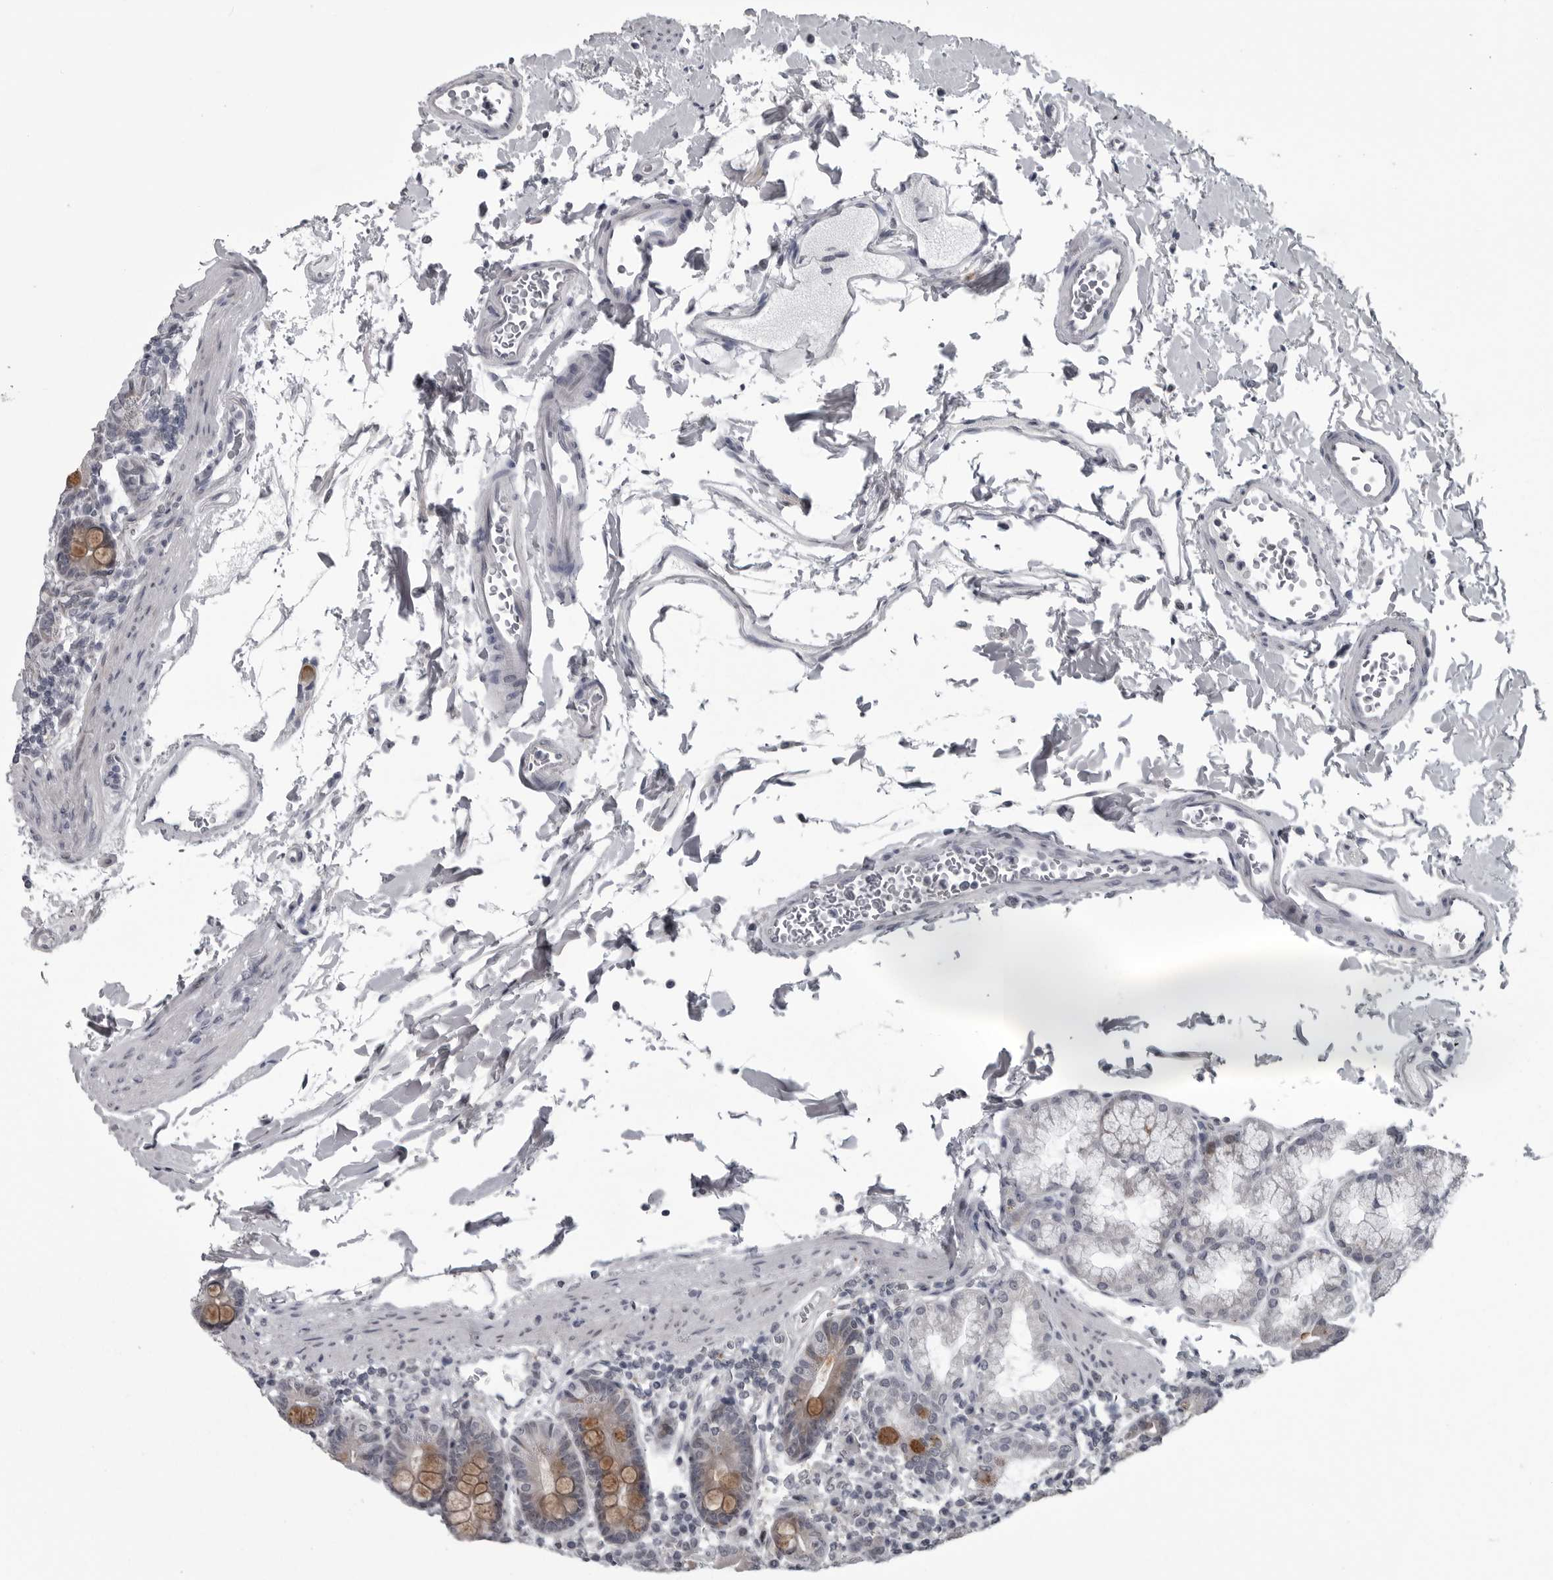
{"staining": {"intensity": "moderate", "quantity": ">75%", "location": "cytoplasmic/membranous"}, "tissue": "duodenum", "cell_type": "Glandular cells", "image_type": "normal", "snomed": [{"axis": "morphology", "description": "Normal tissue, NOS"}, {"axis": "morphology", "description": "Adenocarcinoma, NOS"}, {"axis": "topography", "description": "Pancreas"}, {"axis": "topography", "description": "Duodenum"}], "caption": "Protein staining exhibits moderate cytoplasmic/membranous expression in approximately >75% of glandular cells in normal duodenum.", "gene": "LYSMD1", "patient": {"sex": "male", "age": 50}}